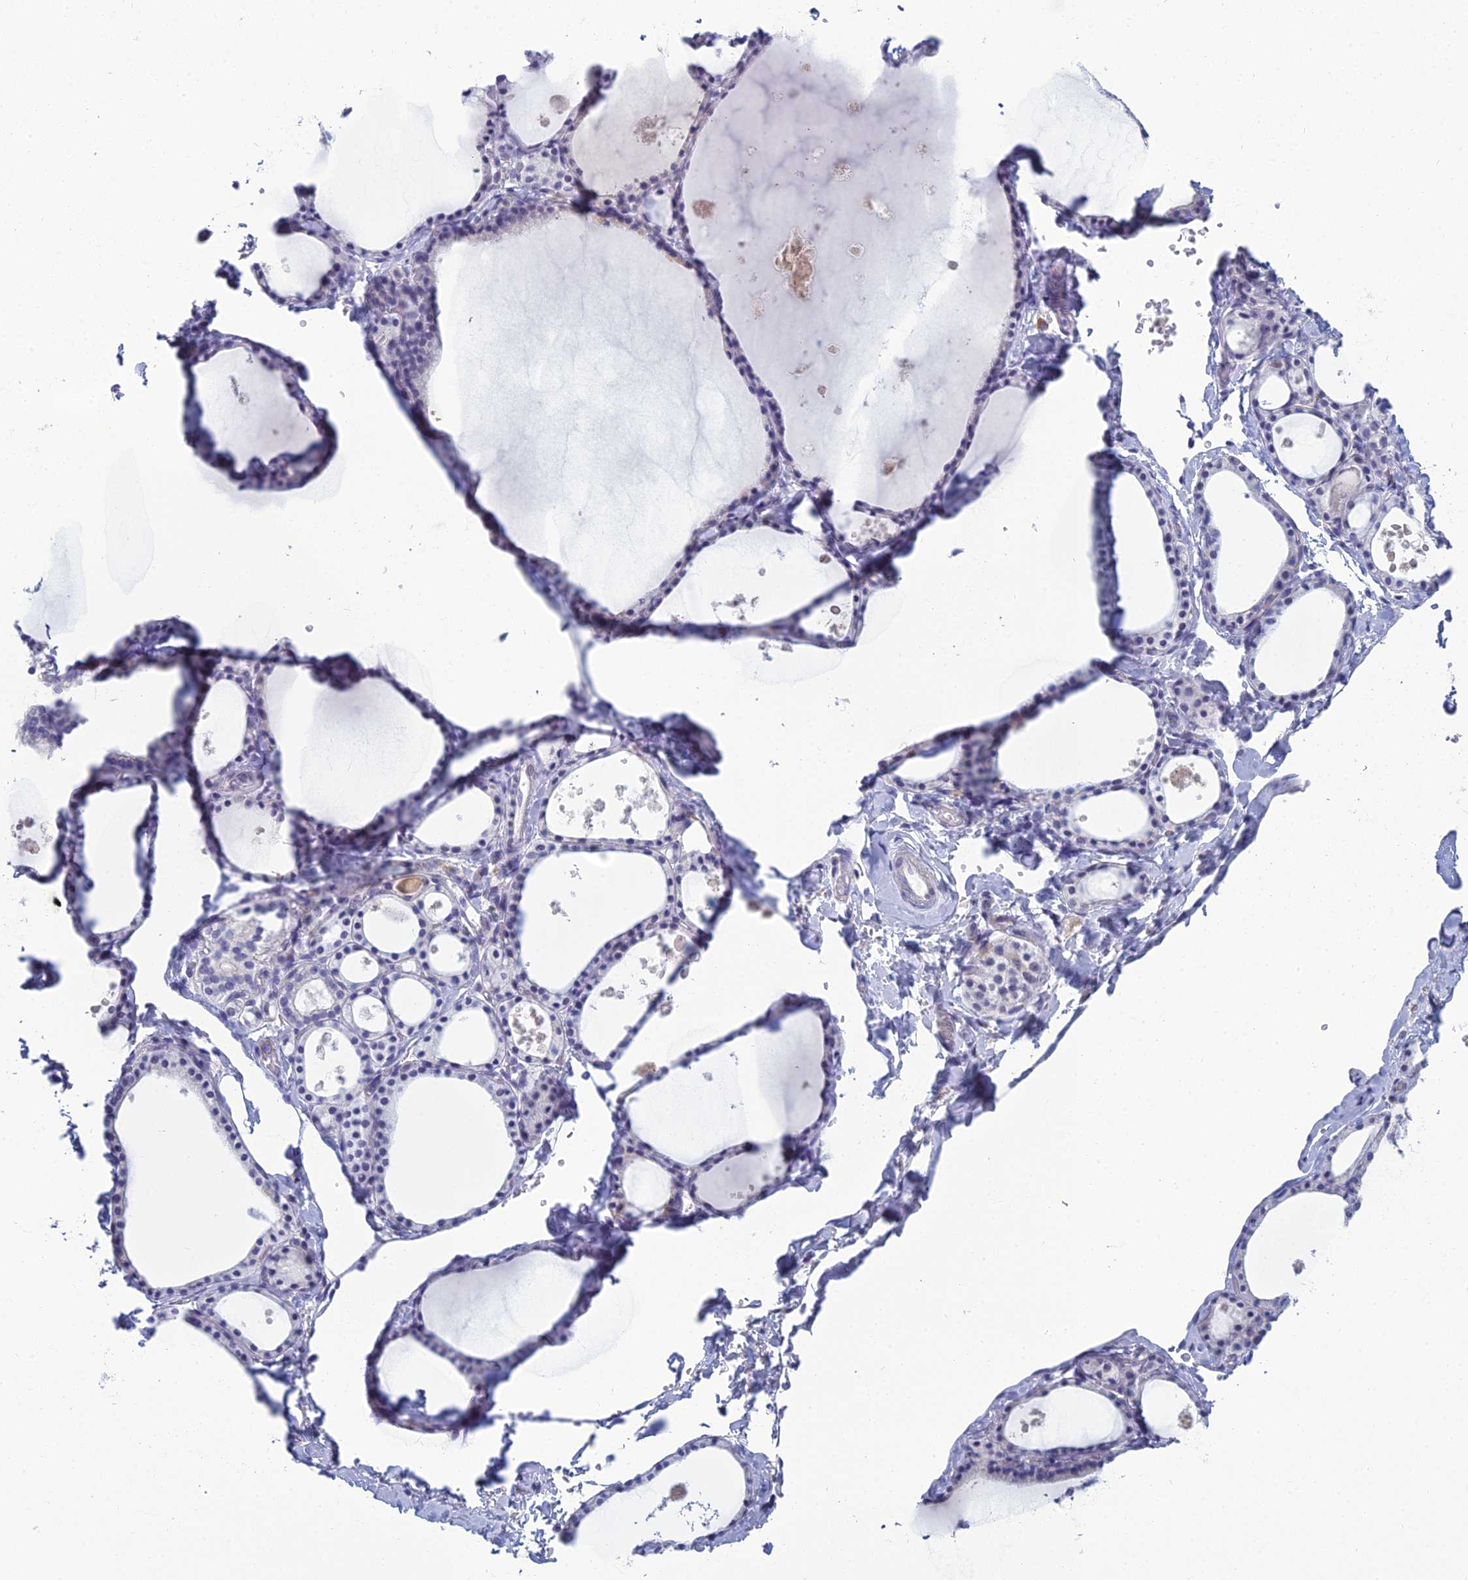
{"staining": {"intensity": "negative", "quantity": "none", "location": "none"}, "tissue": "thyroid gland", "cell_type": "Glandular cells", "image_type": "normal", "snomed": [{"axis": "morphology", "description": "Normal tissue, NOS"}, {"axis": "topography", "description": "Thyroid gland"}], "caption": "Immunohistochemistry photomicrograph of benign human thyroid gland stained for a protein (brown), which reveals no staining in glandular cells. The staining was performed using DAB to visualize the protein expression in brown, while the nuclei were stained in blue with hematoxylin (Magnification: 20x).", "gene": "MUC13", "patient": {"sex": "male", "age": 56}}